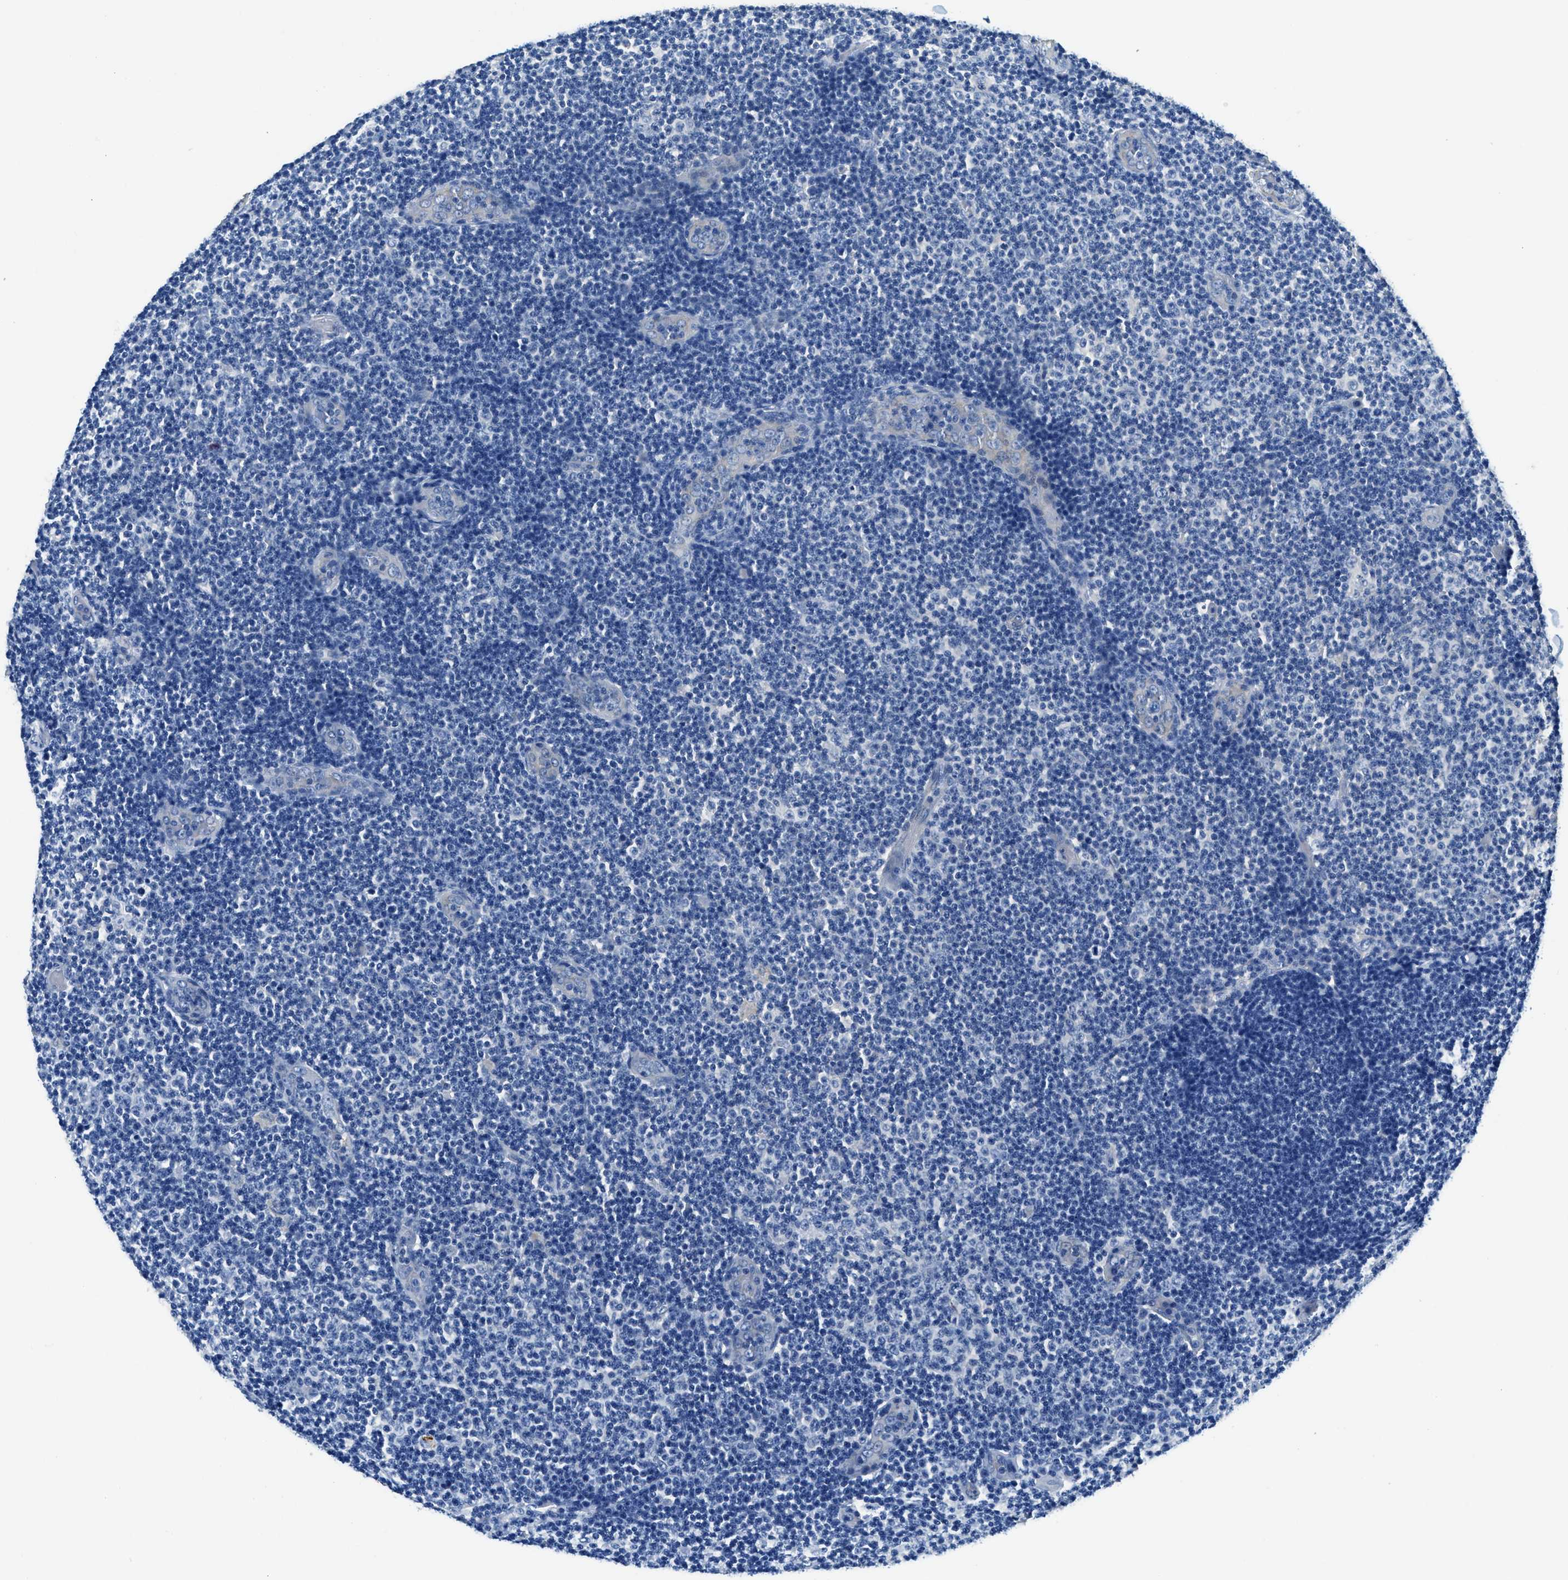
{"staining": {"intensity": "negative", "quantity": "none", "location": "none"}, "tissue": "lymphoma", "cell_type": "Tumor cells", "image_type": "cancer", "snomed": [{"axis": "morphology", "description": "Malignant lymphoma, non-Hodgkin's type, Low grade"}, {"axis": "topography", "description": "Lymph node"}], "caption": "Tumor cells show no significant staining in lymphoma. Brightfield microscopy of IHC stained with DAB (3,3'-diaminobenzidine) (brown) and hematoxylin (blue), captured at high magnification.", "gene": "MIB1", "patient": {"sex": "male", "age": 83}}